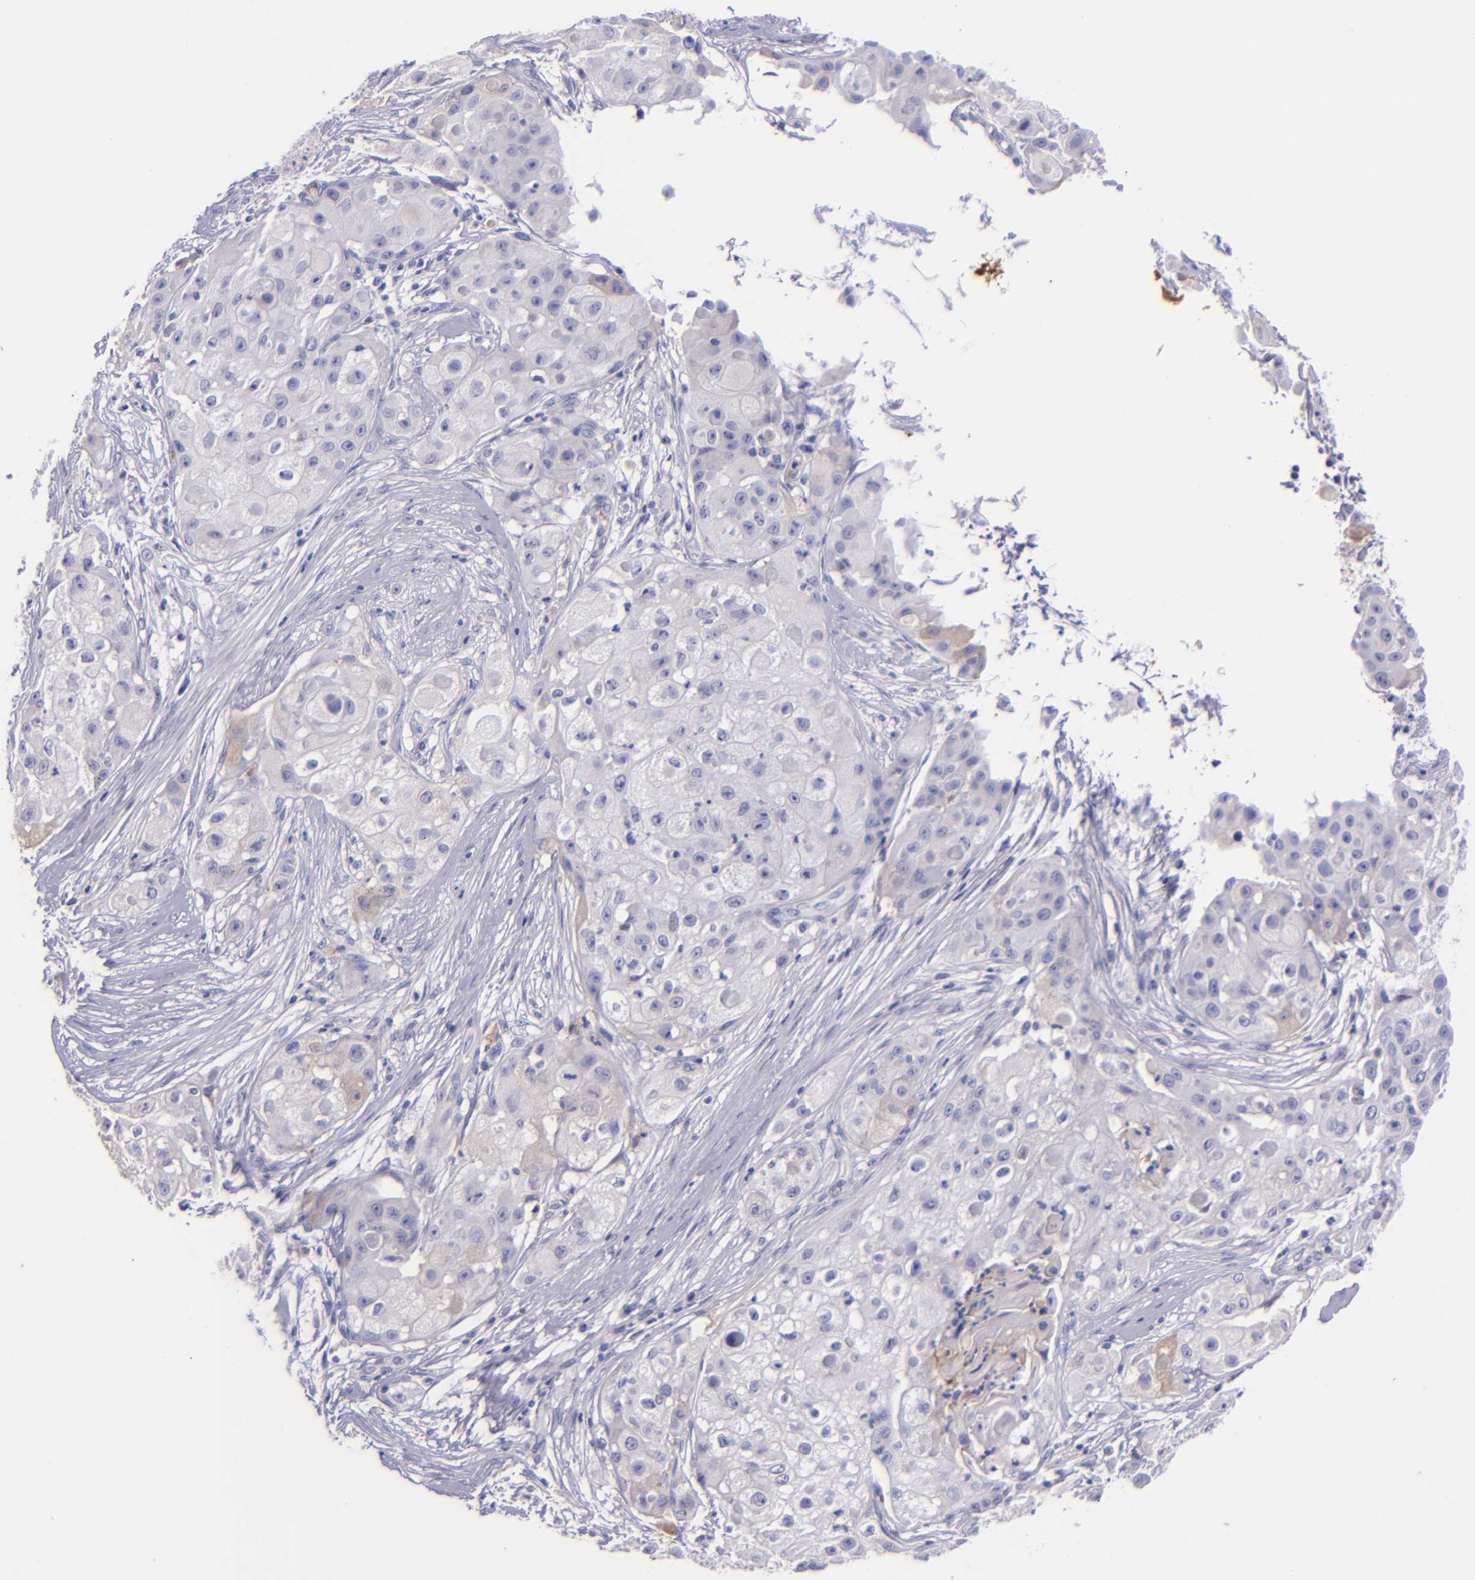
{"staining": {"intensity": "negative", "quantity": "none", "location": "none"}, "tissue": "skin cancer", "cell_type": "Tumor cells", "image_type": "cancer", "snomed": [{"axis": "morphology", "description": "Squamous cell carcinoma, NOS"}, {"axis": "topography", "description": "Skin"}], "caption": "The IHC histopathology image has no significant staining in tumor cells of skin squamous cell carcinoma tissue.", "gene": "KNG1", "patient": {"sex": "female", "age": 57}}